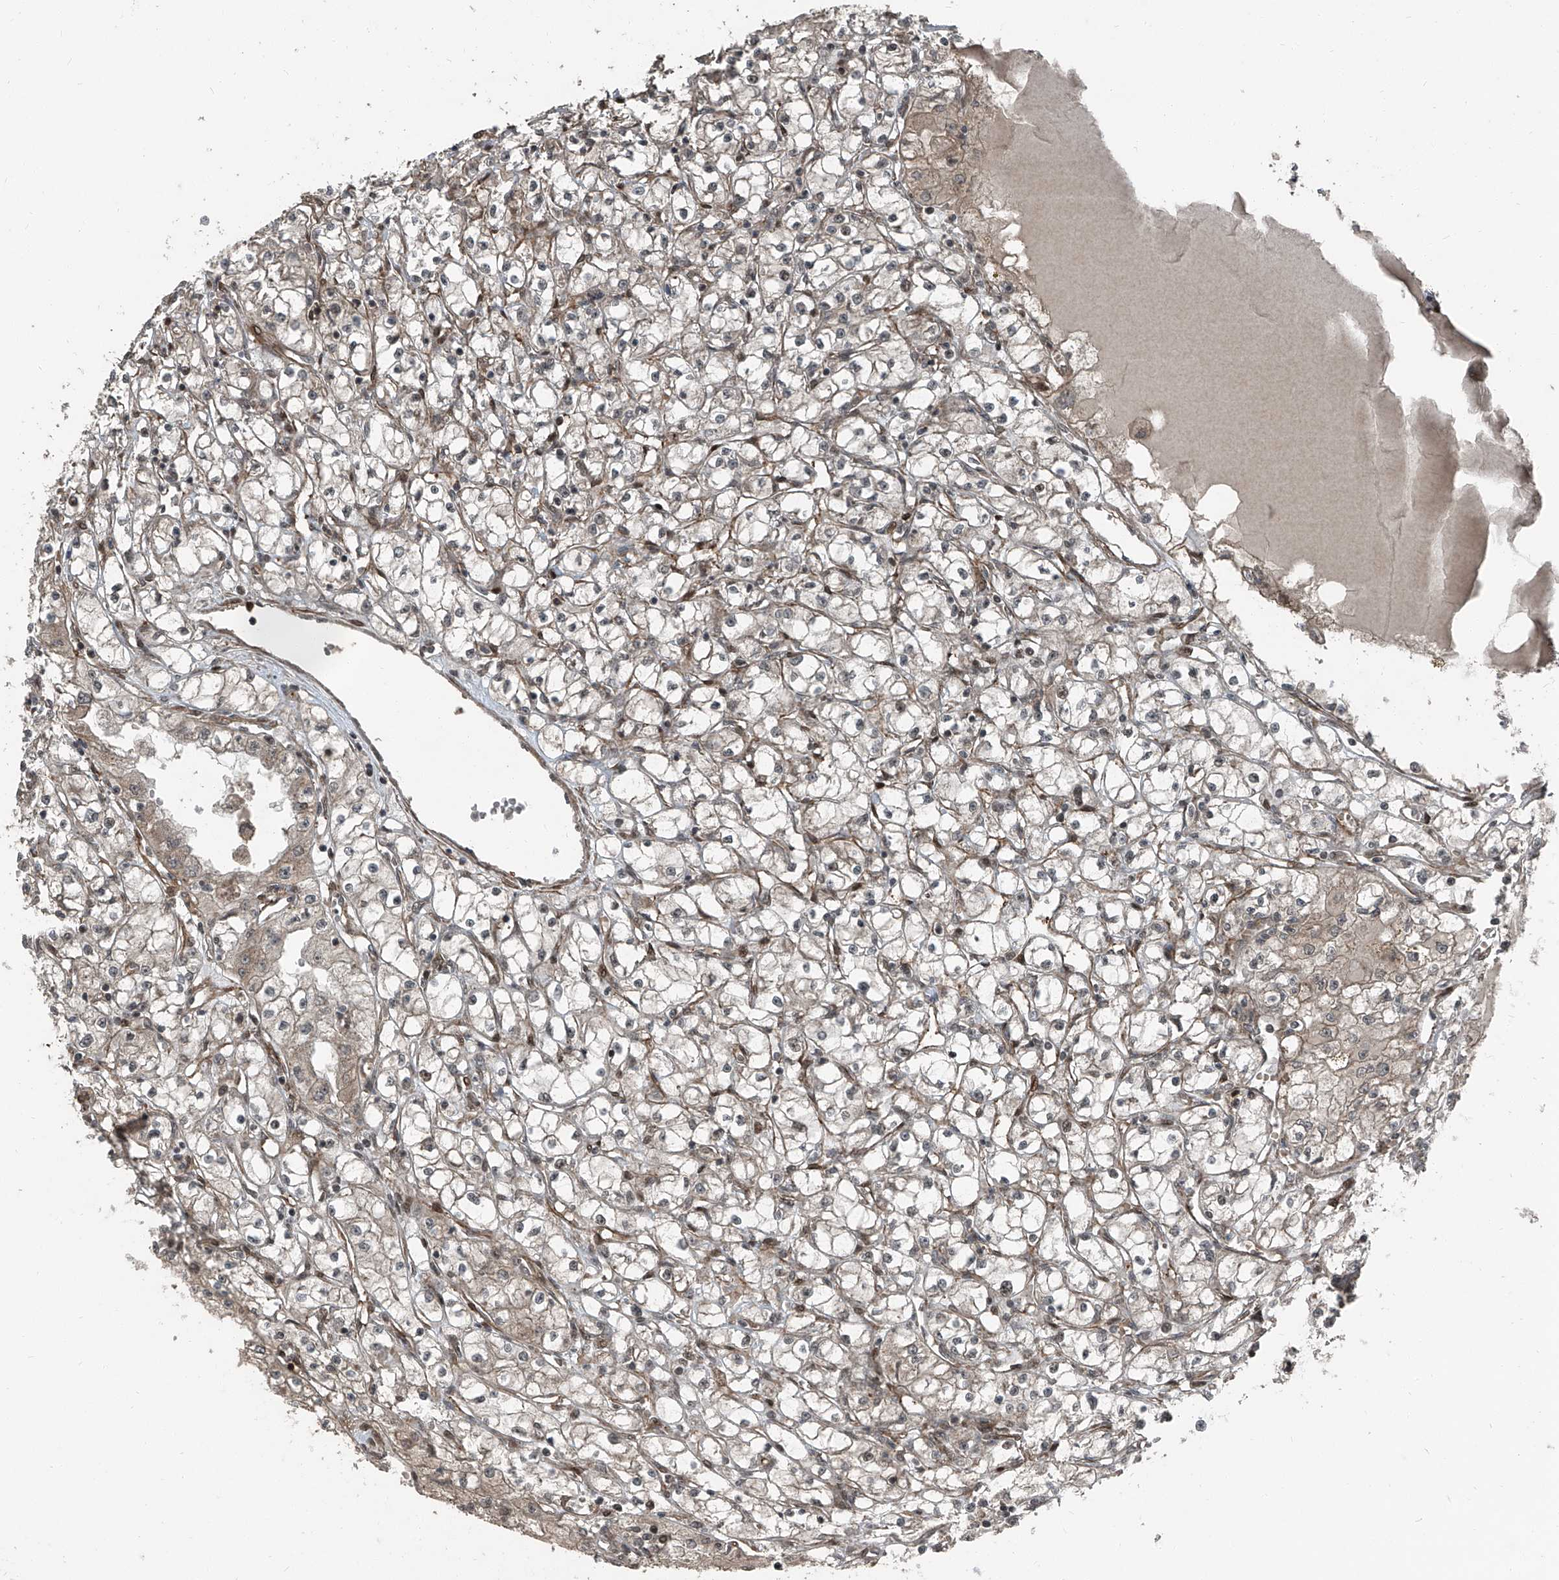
{"staining": {"intensity": "moderate", "quantity": "<25%", "location": "nuclear"}, "tissue": "renal cancer", "cell_type": "Tumor cells", "image_type": "cancer", "snomed": [{"axis": "morphology", "description": "Adenocarcinoma, NOS"}, {"axis": "topography", "description": "Kidney"}], "caption": "Renal adenocarcinoma stained with DAB (3,3'-diaminobenzidine) IHC demonstrates low levels of moderate nuclear staining in approximately <25% of tumor cells. (DAB (3,3'-diaminobenzidine) = brown stain, brightfield microscopy at high magnification).", "gene": "ZNF570", "patient": {"sex": "male", "age": 56}}